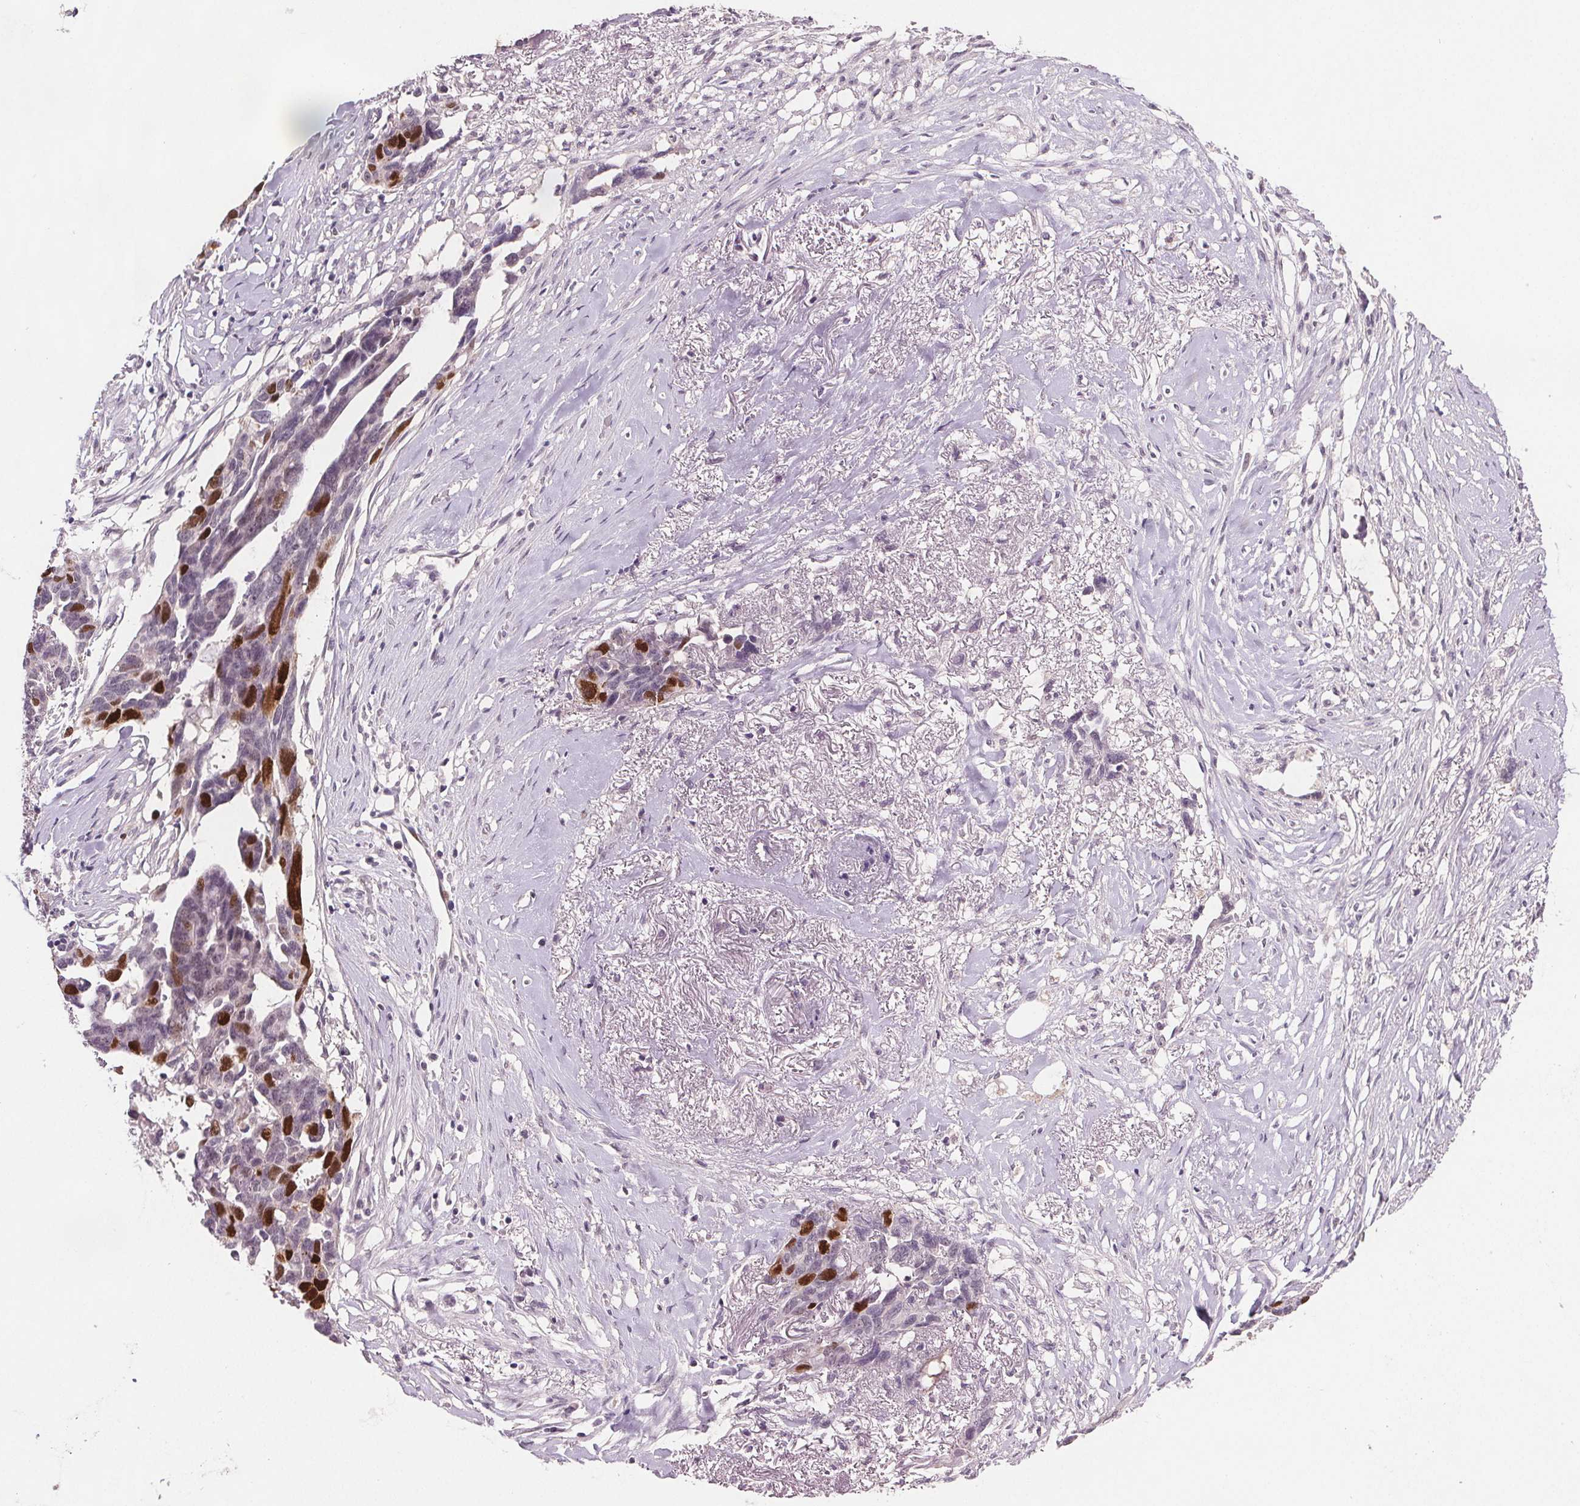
{"staining": {"intensity": "strong", "quantity": "<25%", "location": "nuclear"}, "tissue": "ovarian cancer", "cell_type": "Tumor cells", "image_type": "cancer", "snomed": [{"axis": "morphology", "description": "Cystadenocarcinoma, serous, NOS"}, {"axis": "topography", "description": "Ovary"}], "caption": "Immunohistochemical staining of ovarian cancer demonstrates strong nuclear protein expression in about <25% of tumor cells.", "gene": "CENPF", "patient": {"sex": "female", "age": 69}}